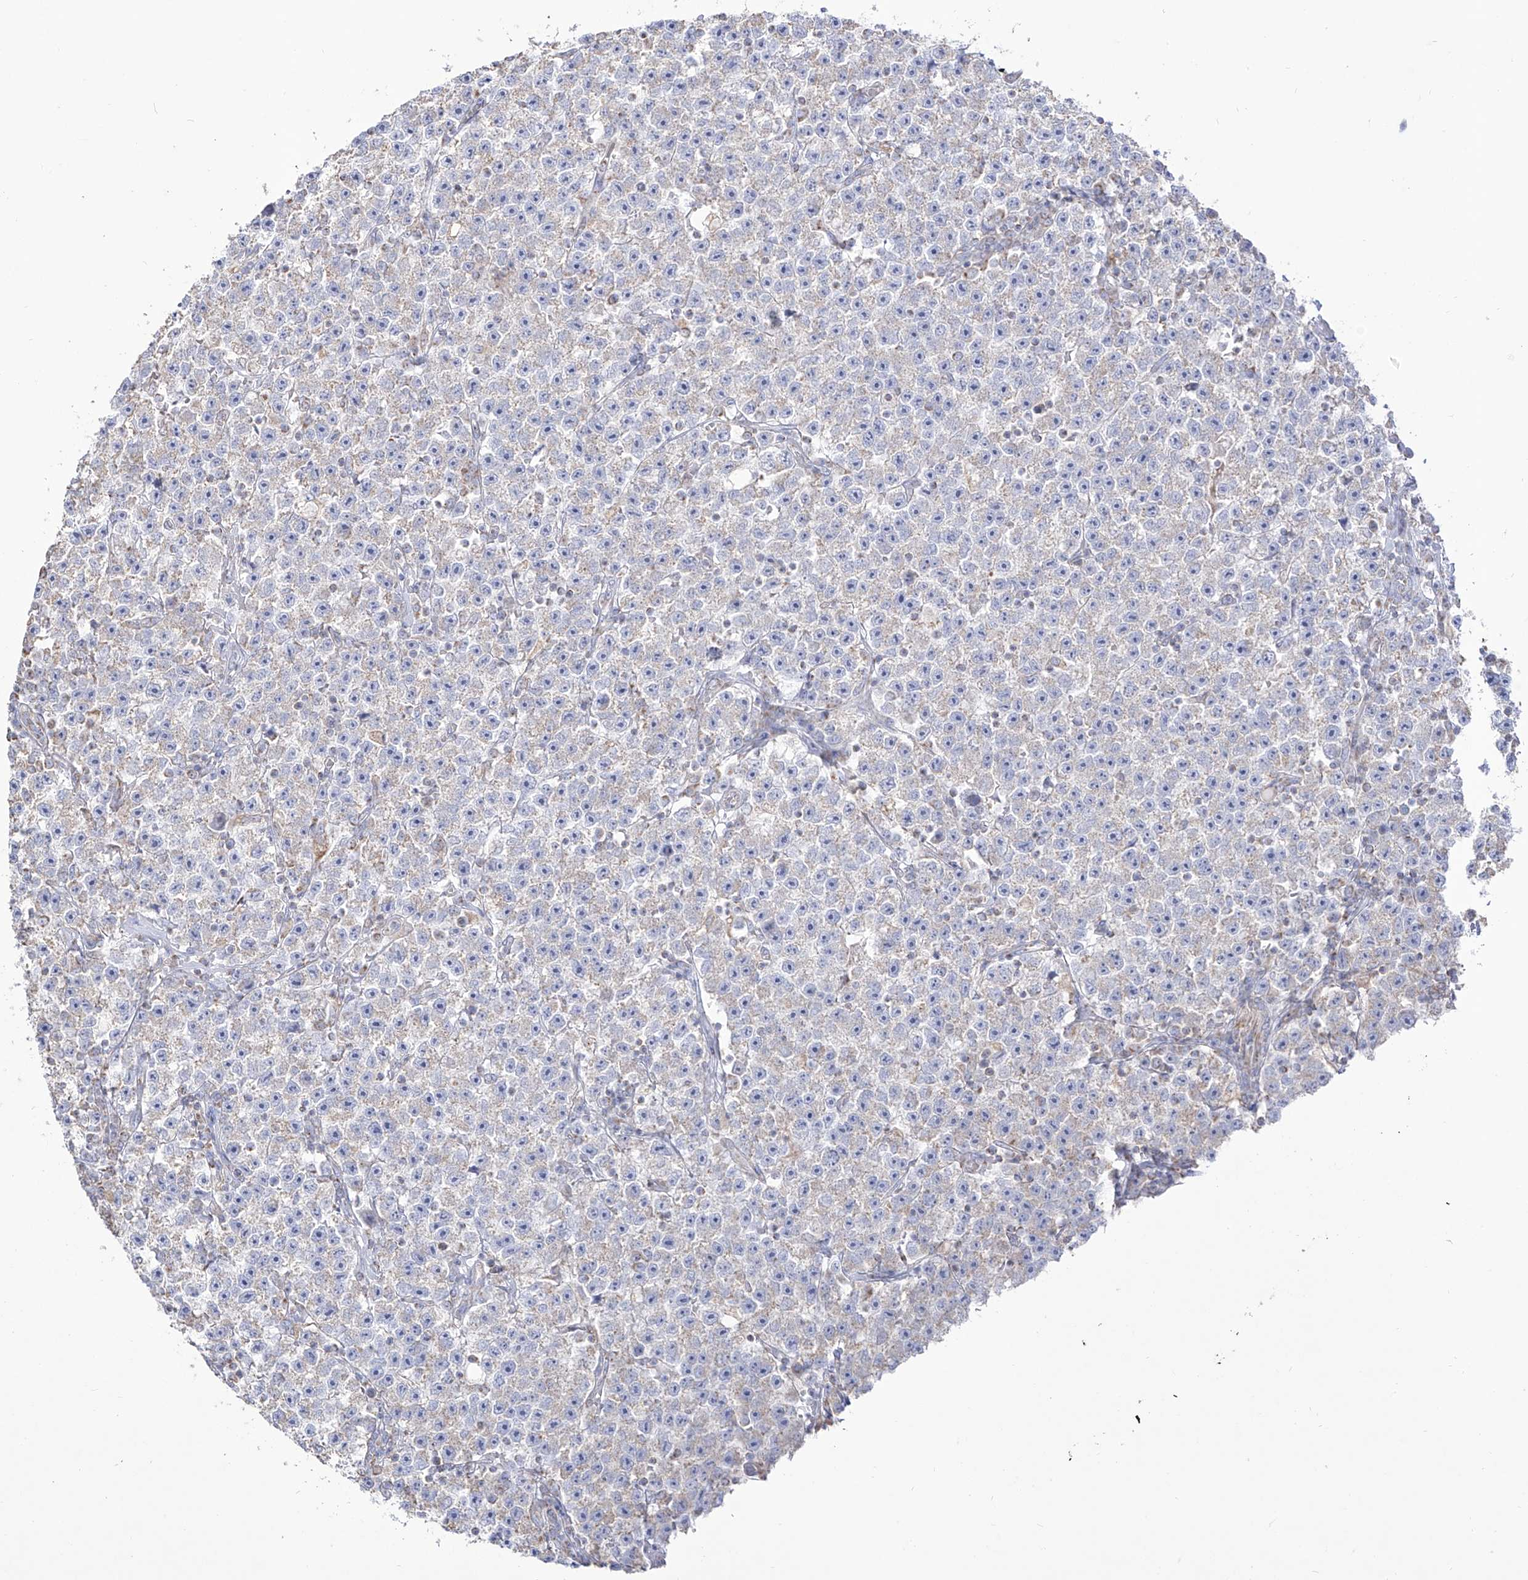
{"staining": {"intensity": "weak", "quantity": "<25%", "location": "cytoplasmic/membranous"}, "tissue": "testis cancer", "cell_type": "Tumor cells", "image_type": "cancer", "snomed": [{"axis": "morphology", "description": "Seminoma, NOS"}, {"axis": "topography", "description": "Testis"}], "caption": "Human seminoma (testis) stained for a protein using immunohistochemistry demonstrates no staining in tumor cells.", "gene": "RCHY1", "patient": {"sex": "male", "age": 22}}